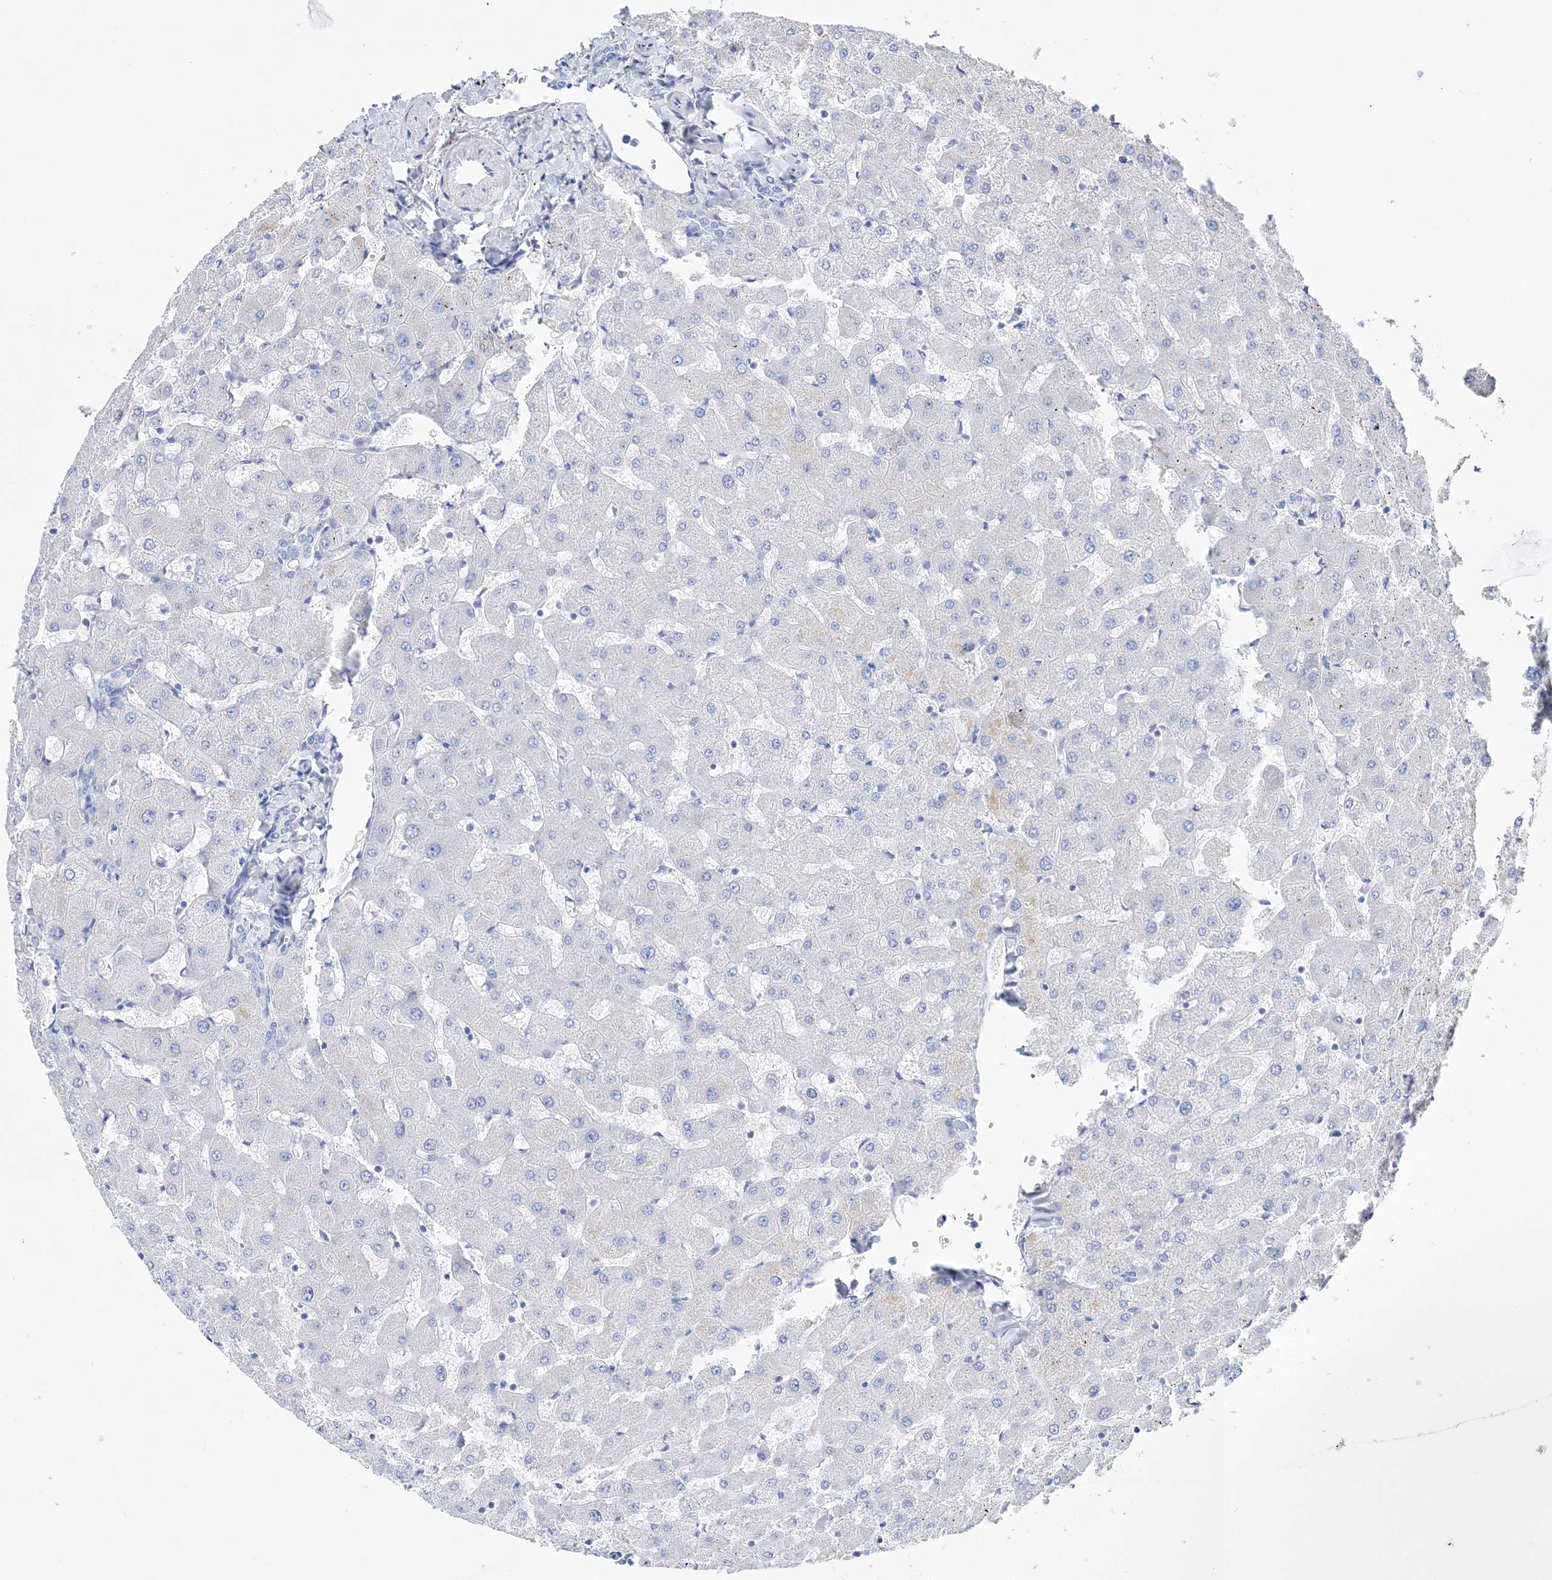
{"staining": {"intensity": "negative", "quantity": "none", "location": "none"}, "tissue": "liver", "cell_type": "Cholangiocytes", "image_type": "normal", "snomed": [{"axis": "morphology", "description": "Normal tissue, NOS"}, {"axis": "topography", "description": "Liver"}], "caption": "Immunohistochemistry (IHC) of normal human liver exhibits no staining in cholangiocytes.", "gene": "TSPYL6", "patient": {"sex": "female", "age": 63}}